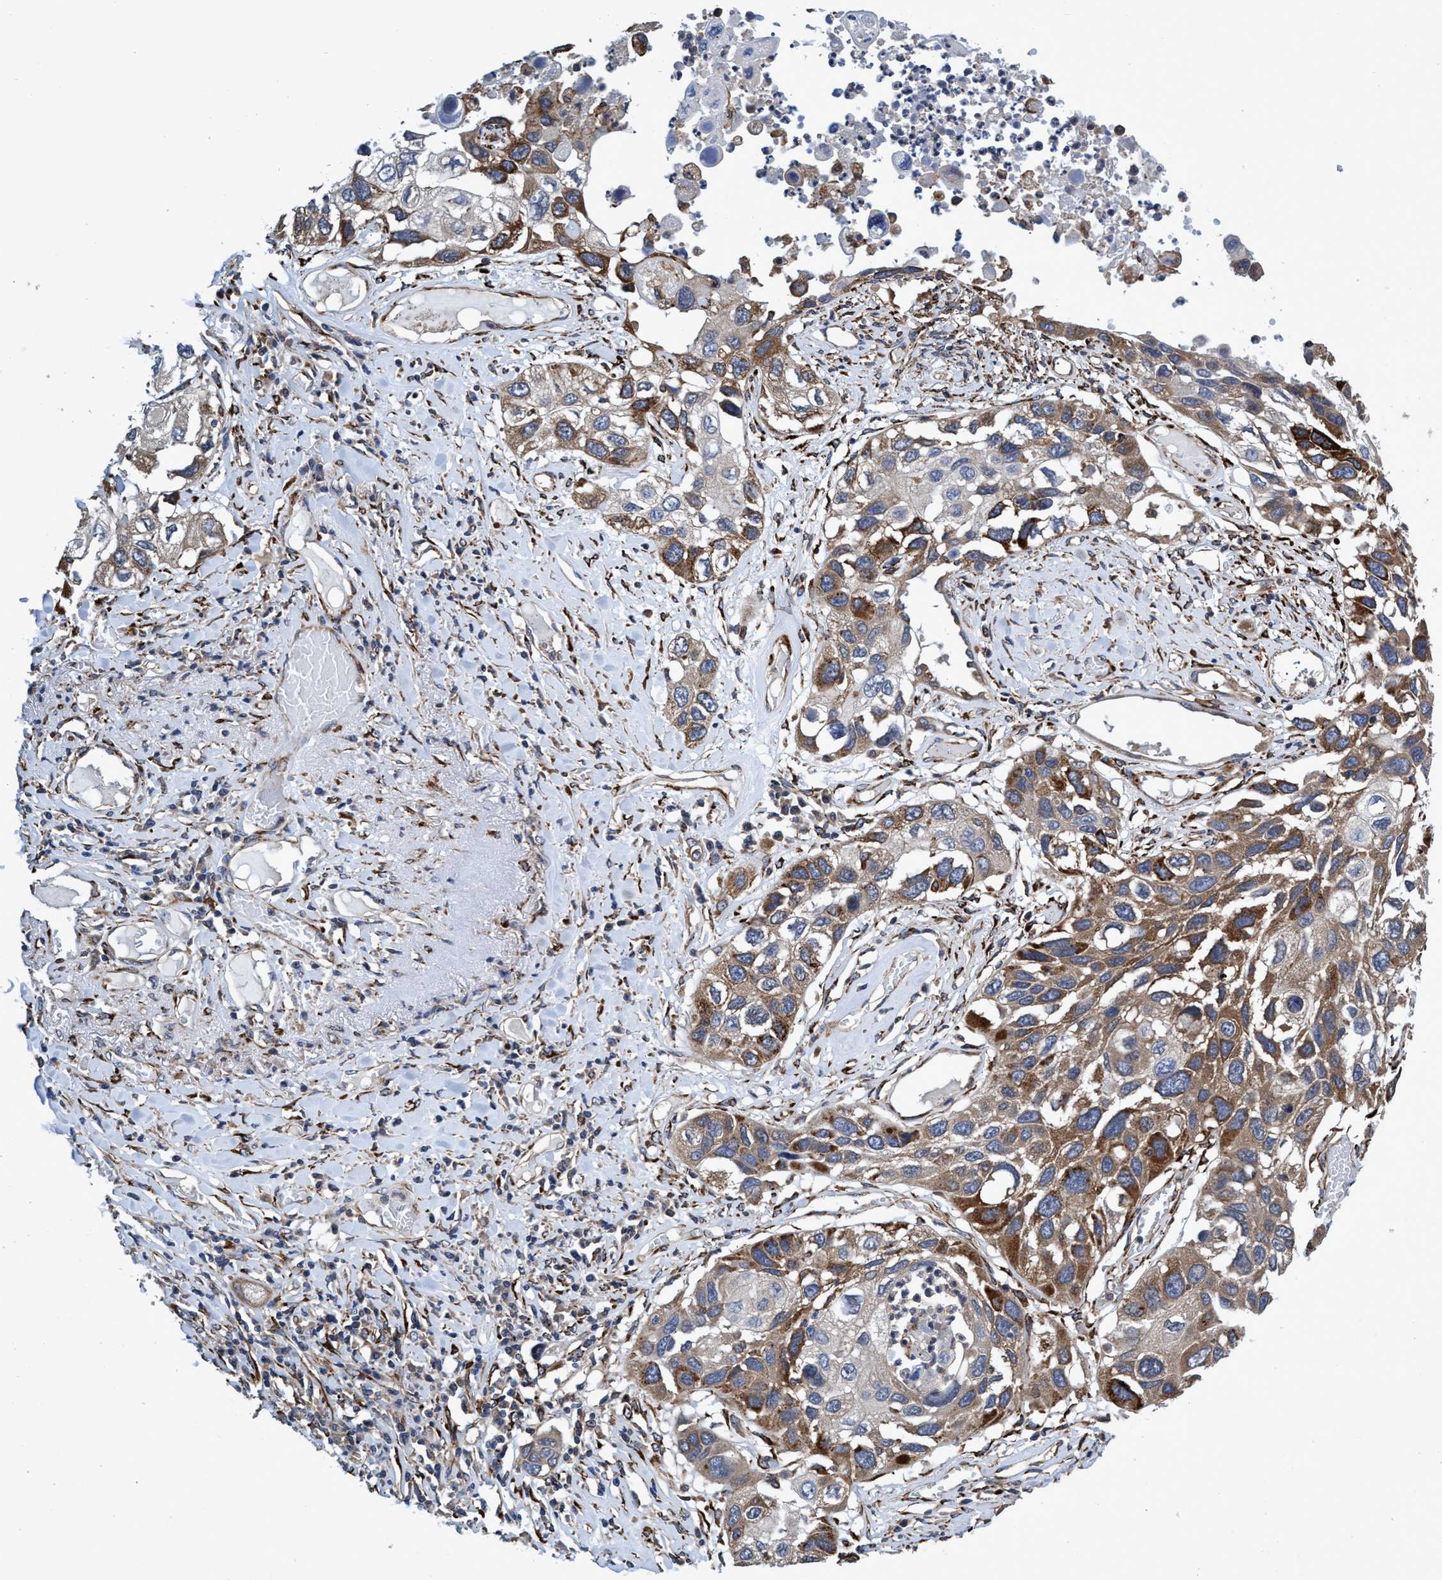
{"staining": {"intensity": "moderate", "quantity": ">75%", "location": "cytoplasmic/membranous"}, "tissue": "lung cancer", "cell_type": "Tumor cells", "image_type": "cancer", "snomed": [{"axis": "morphology", "description": "Squamous cell carcinoma, NOS"}, {"axis": "topography", "description": "Lung"}], "caption": "Tumor cells display moderate cytoplasmic/membranous positivity in about >75% of cells in lung squamous cell carcinoma.", "gene": "CALCOCO2", "patient": {"sex": "male", "age": 71}}